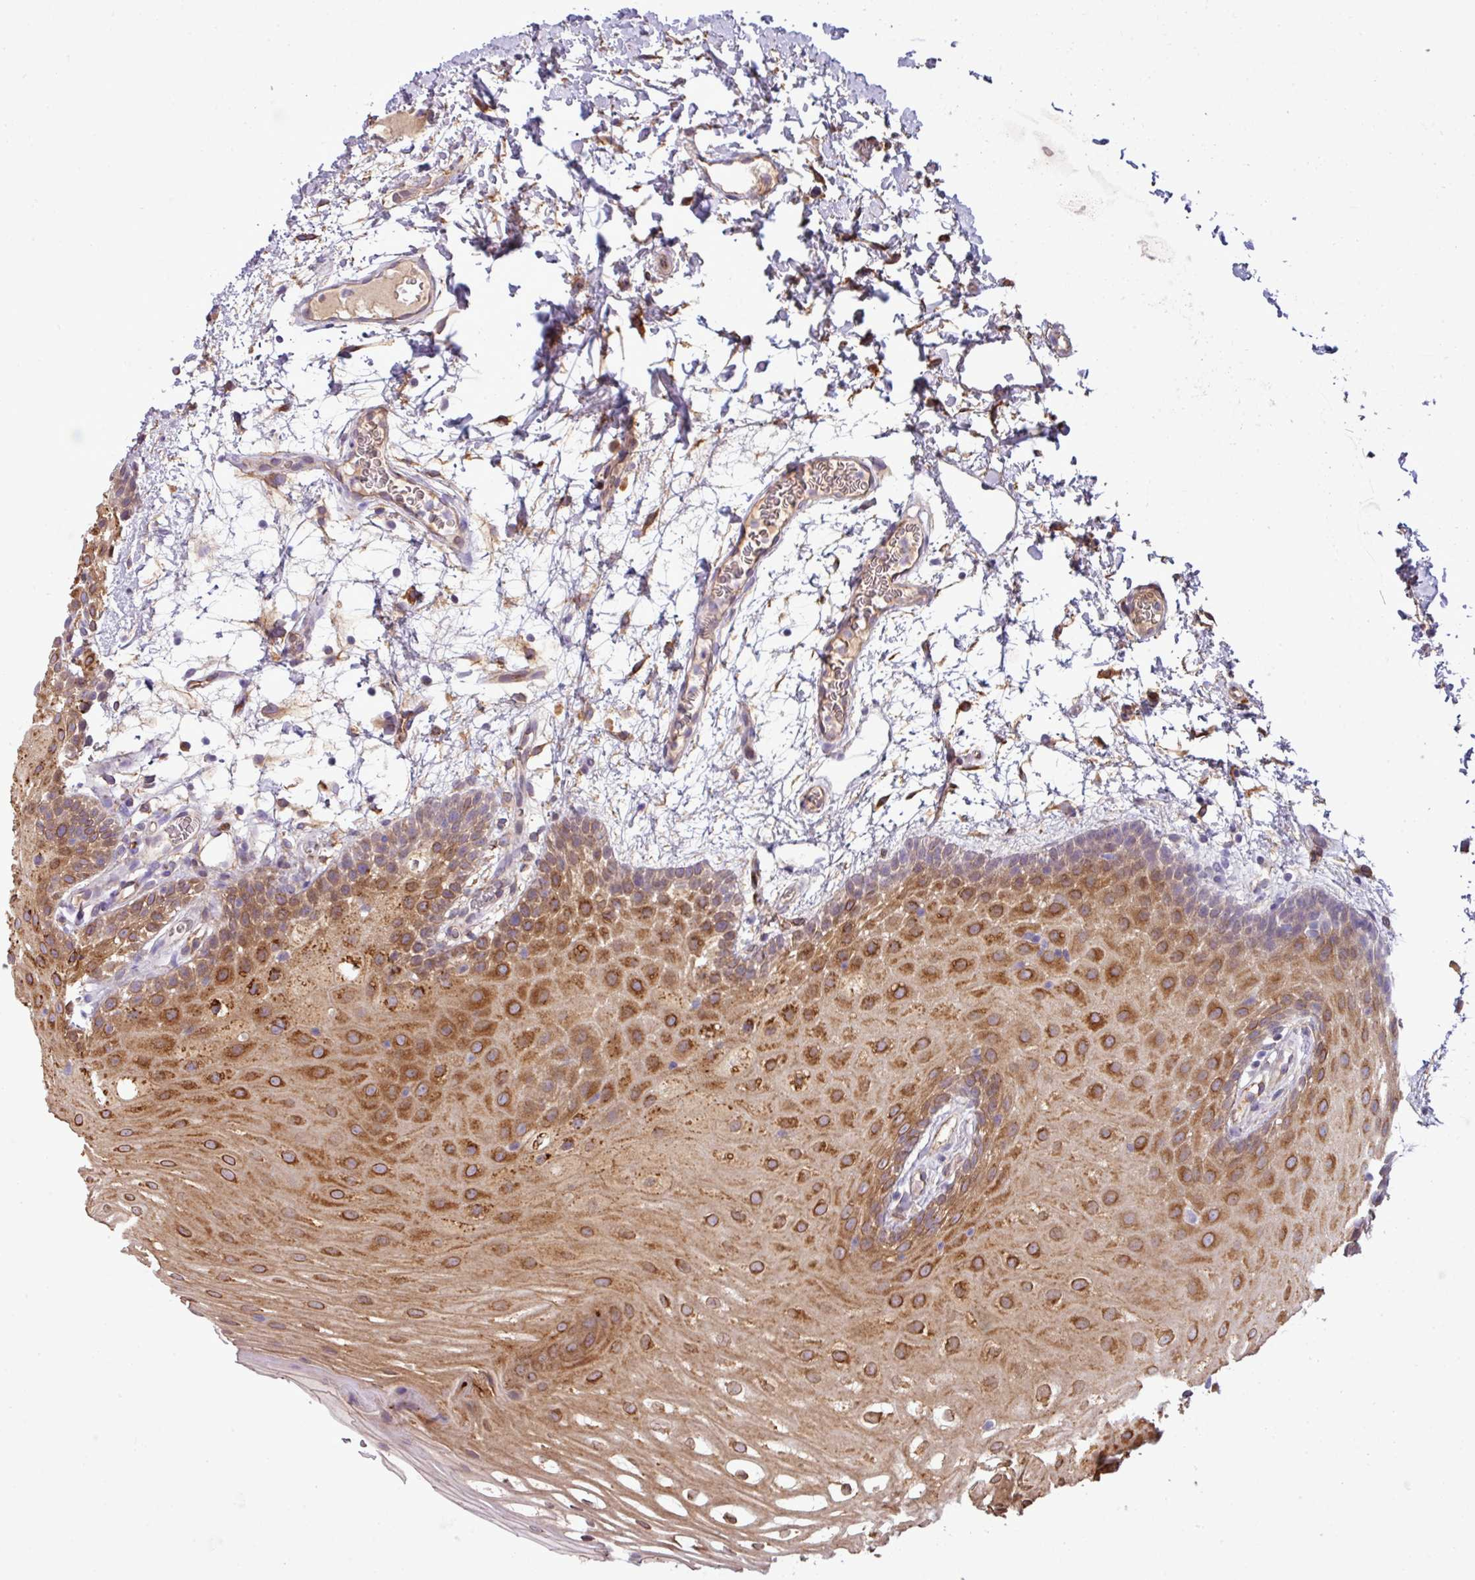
{"staining": {"intensity": "moderate", "quantity": ">75%", "location": "cytoplasmic/membranous"}, "tissue": "oral mucosa", "cell_type": "Squamous epithelial cells", "image_type": "normal", "snomed": [{"axis": "morphology", "description": "Normal tissue, NOS"}, {"axis": "morphology", "description": "Squamous cell carcinoma, NOS"}, {"axis": "topography", "description": "Oral tissue"}, {"axis": "topography", "description": "Tounge, NOS"}, {"axis": "topography", "description": "Head-Neck"}], "caption": "A high-resolution histopathology image shows IHC staining of normal oral mucosa, which shows moderate cytoplasmic/membranous positivity in approximately >75% of squamous epithelial cells.", "gene": "PARD6A", "patient": {"sex": "male", "age": 76}}